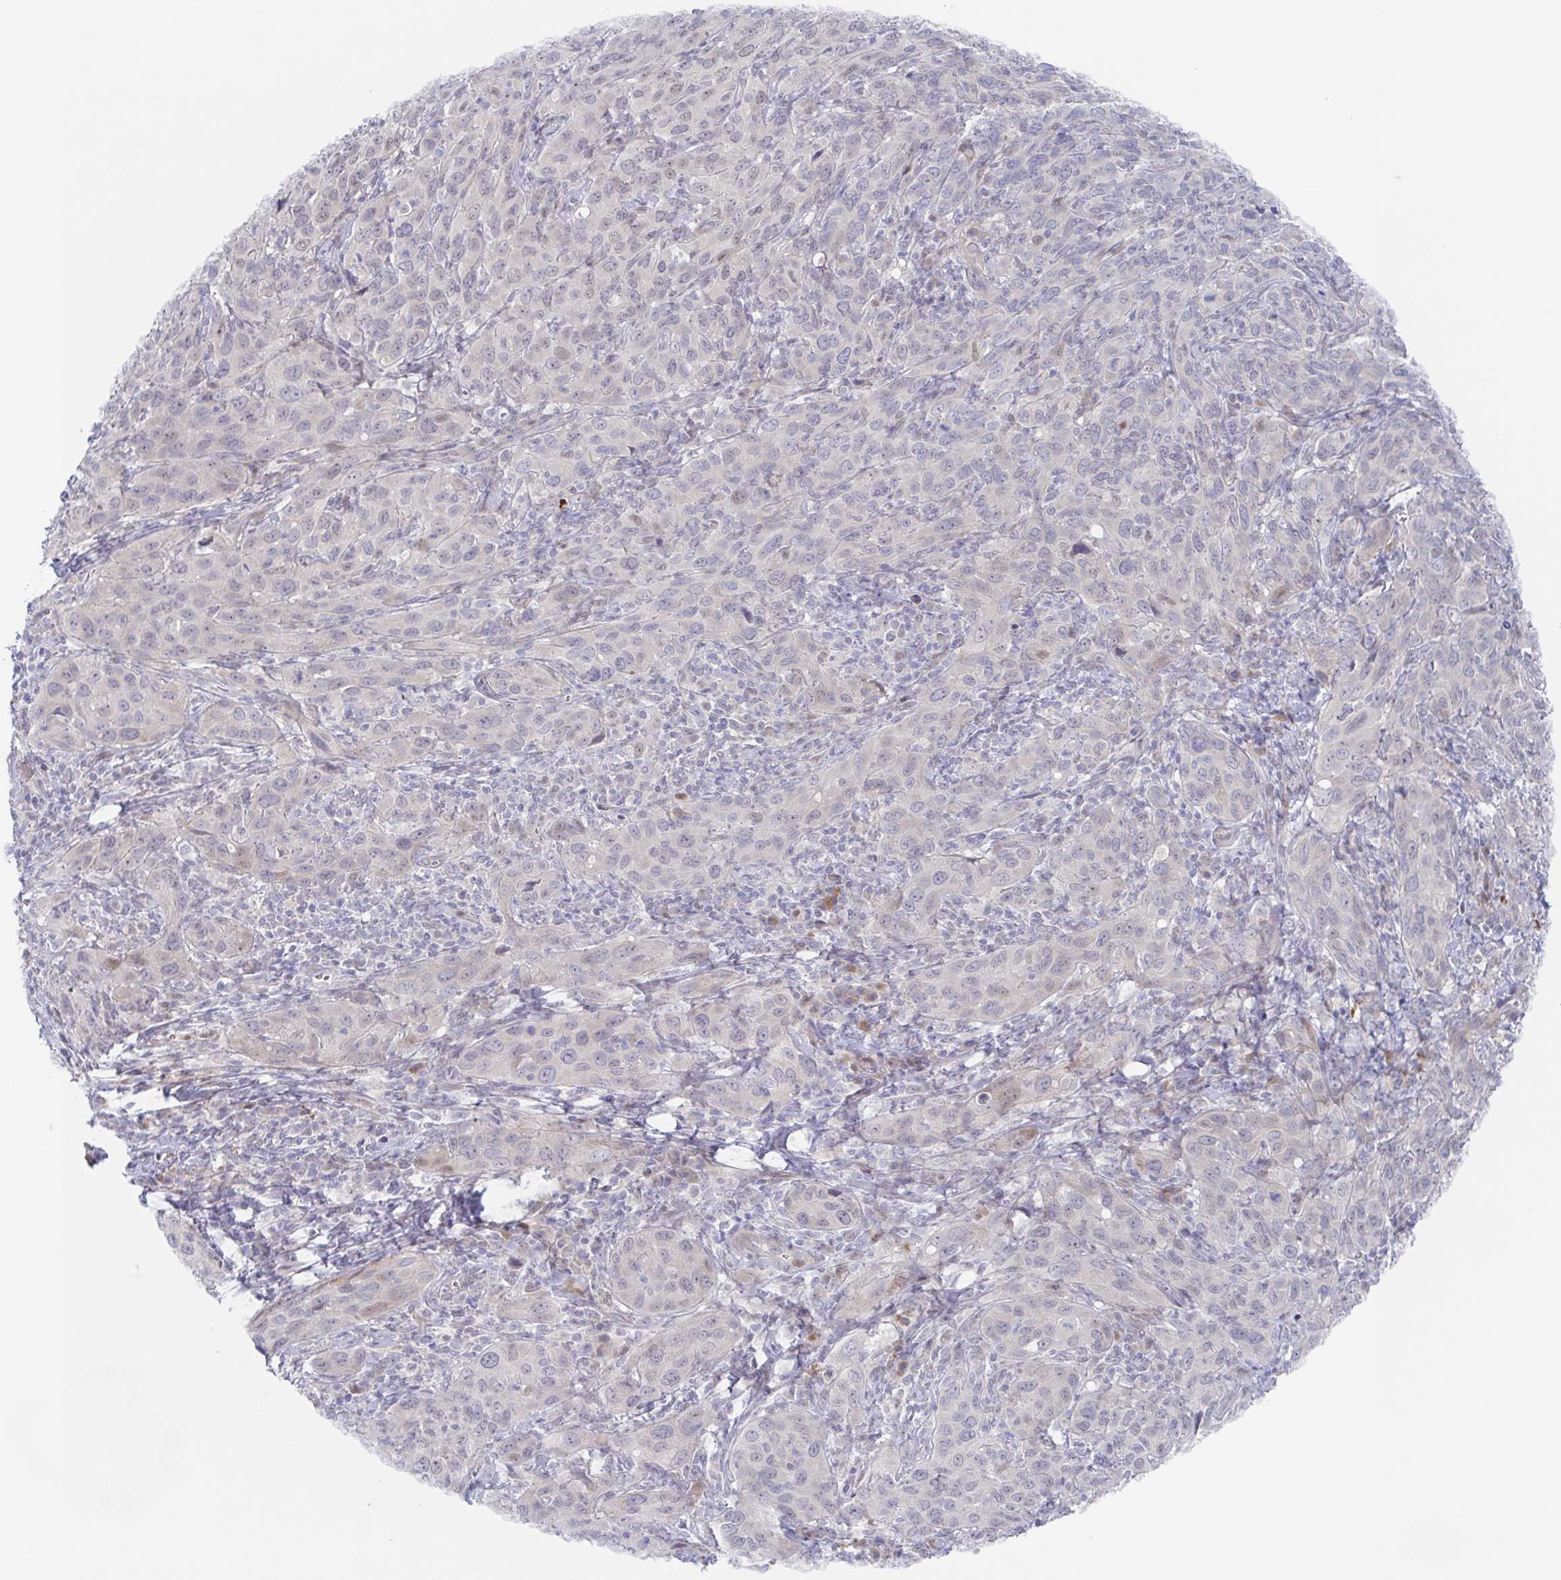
{"staining": {"intensity": "negative", "quantity": "none", "location": "none"}, "tissue": "cervical cancer", "cell_type": "Tumor cells", "image_type": "cancer", "snomed": [{"axis": "morphology", "description": "Normal tissue, NOS"}, {"axis": "morphology", "description": "Squamous cell carcinoma, NOS"}, {"axis": "topography", "description": "Cervix"}], "caption": "An image of cervical cancer (squamous cell carcinoma) stained for a protein displays no brown staining in tumor cells. (DAB (3,3'-diaminobenzidine) immunohistochemistry with hematoxylin counter stain).", "gene": "POU2F3", "patient": {"sex": "female", "age": 51}}